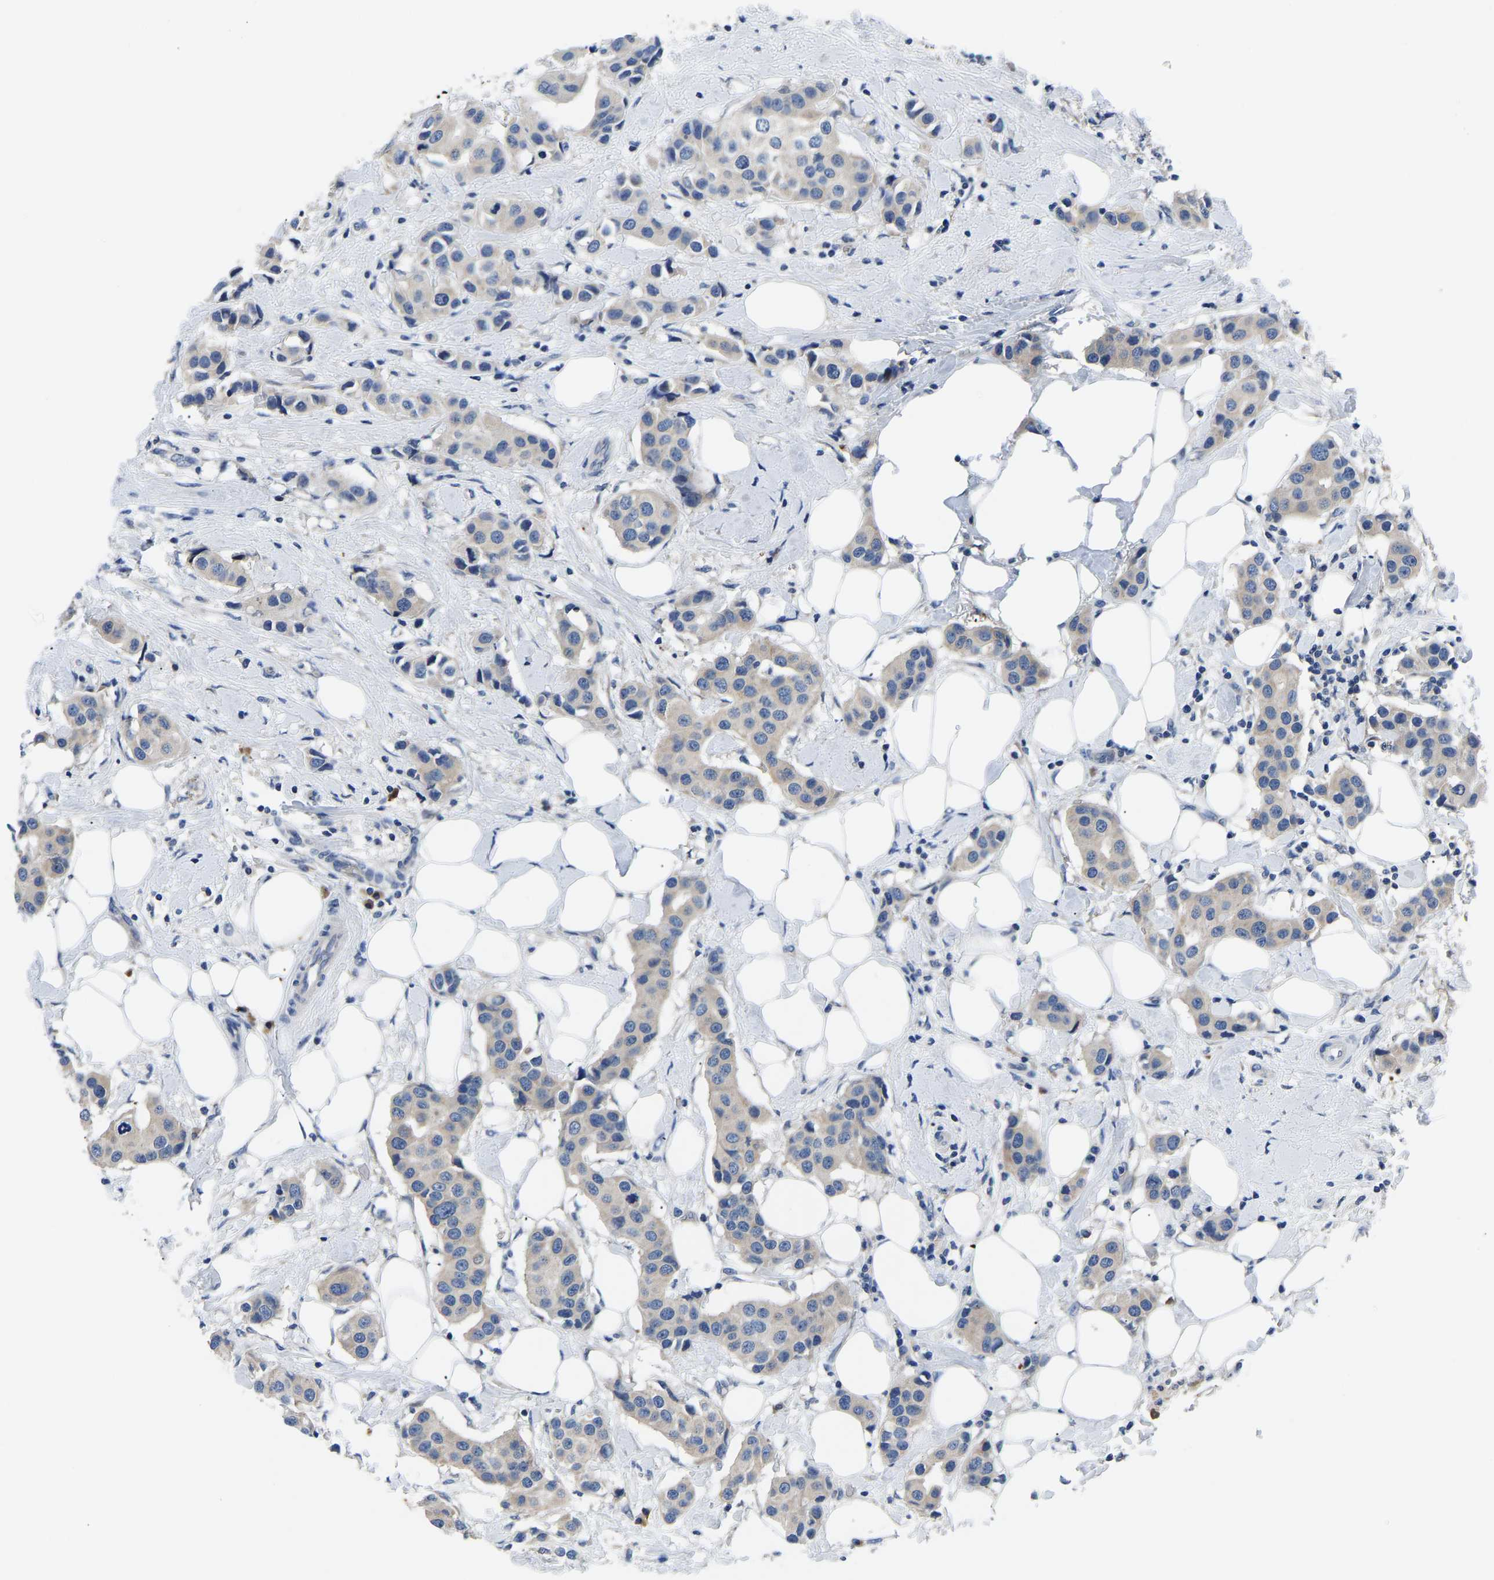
{"staining": {"intensity": "weak", "quantity": "<25%", "location": "cytoplasmic/membranous"}, "tissue": "breast cancer", "cell_type": "Tumor cells", "image_type": "cancer", "snomed": [{"axis": "morphology", "description": "Normal tissue, NOS"}, {"axis": "morphology", "description": "Duct carcinoma"}, {"axis": "topography", "description": "Breast"}], "caption": "The image shows no significant expression in tumor cells of invasive ductal carcinoma (breast).", "gene": "TOR1B", "patient": {"sex": "female", "age": 39}}